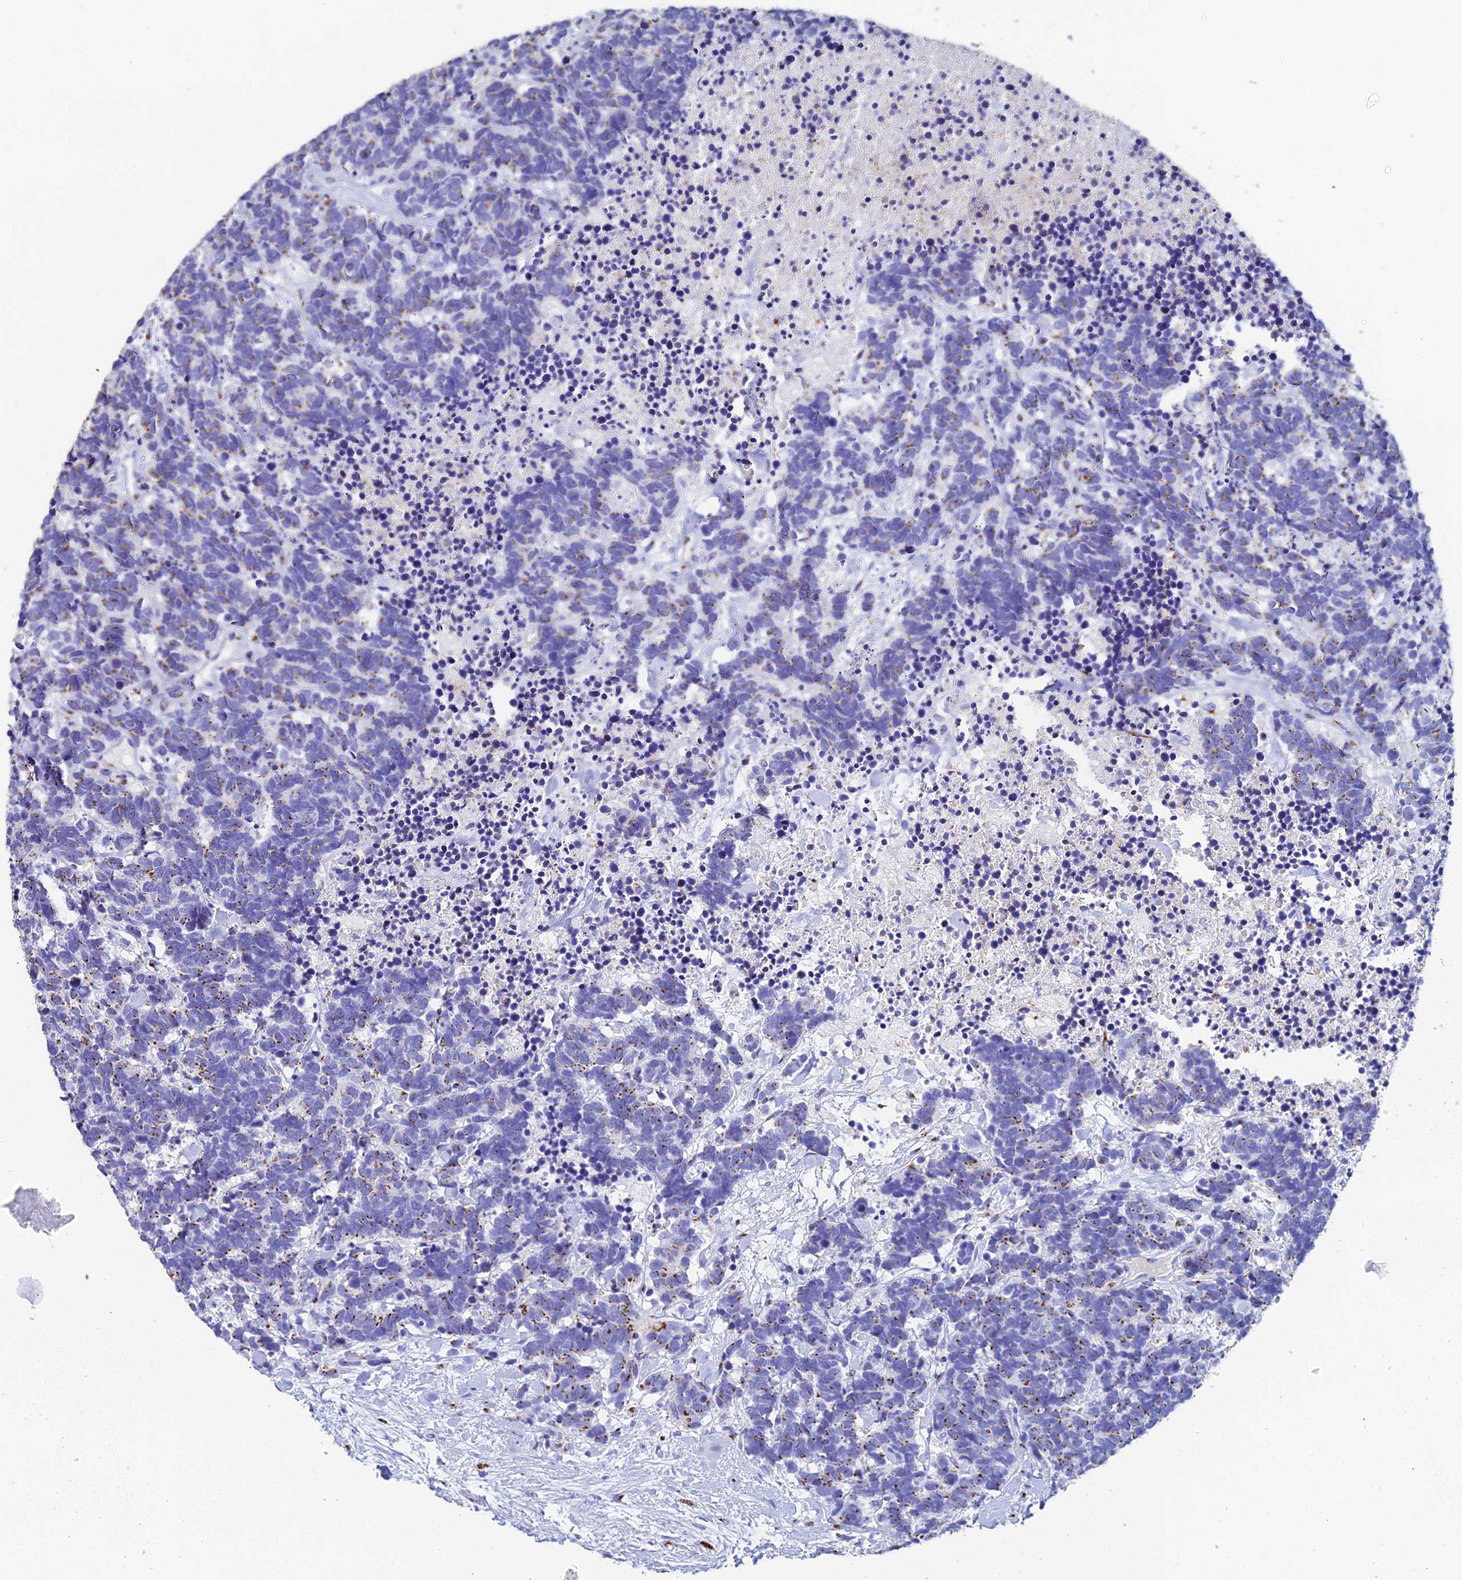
{"staining": {"intensity": "moderate", "quantity": "25%-75%", "location": "cytoplasmic/membranous"}, "tissue": "carcinoid", "cell_type": "Tumor cells", "image_type": "cancer", "snomed": [{"axis": "morphology", "description": "Carcinoma, NOS"}, {"axis": "morphology", "description": "Carcinoid, malignant, NOS"}, {"axis": "topography", "description": "Prostate"}], "caption": "Tumor cells display medium levels of moderate cytoplasmic/membranous staining in about 25%-75% of cells in human malignant carcinoid.", "gene": "ENSG00000268674", "patient": {"sex": "male", "age": 57}}